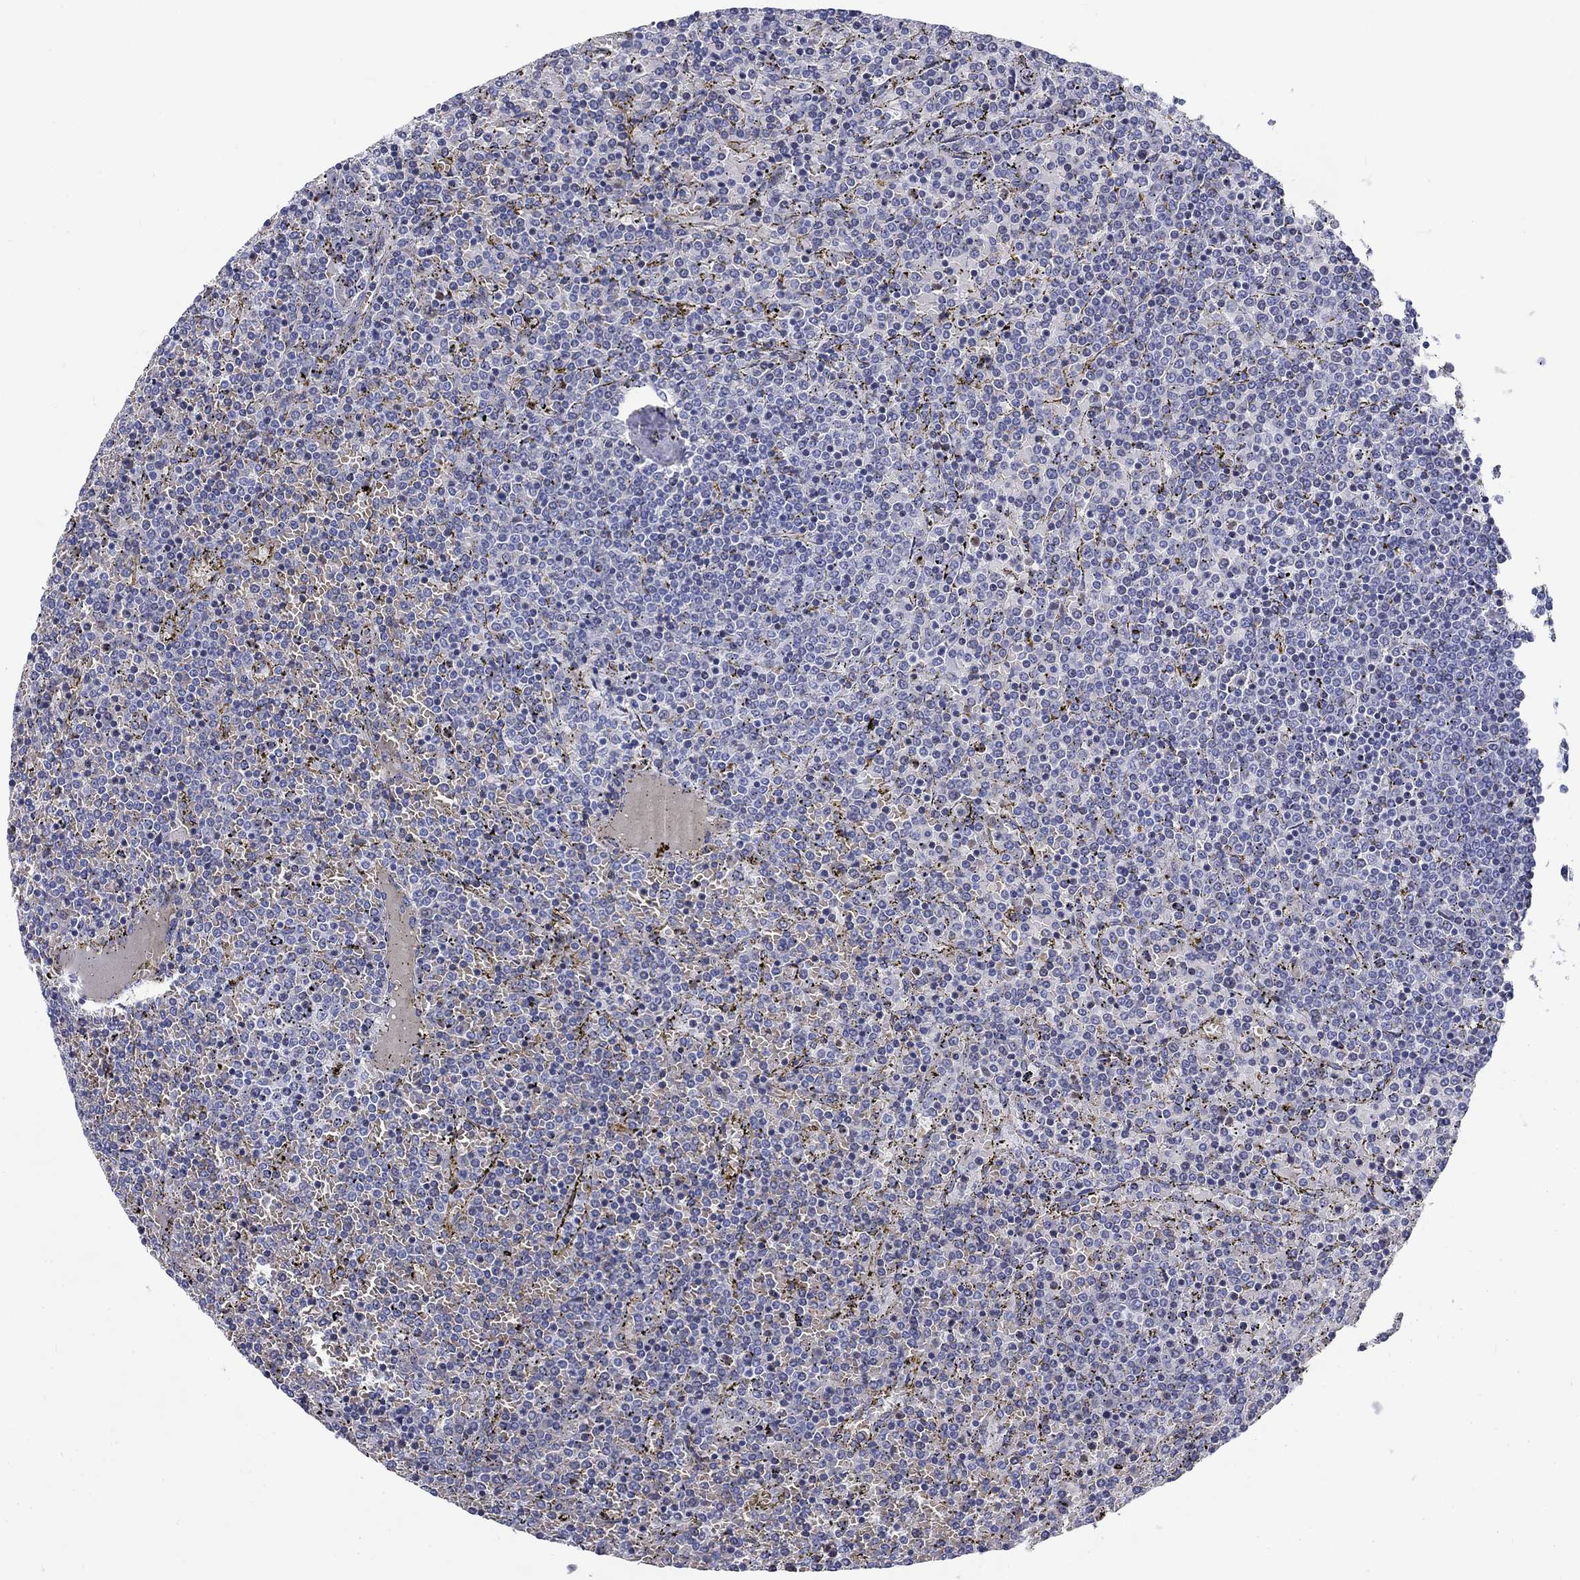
{"staining": {"intensity": "negative", "quantity": "none", "location": "none"}, "tissue": "lymphoma", "cell_type": "Tumor cells", "image_type": "cancer", "snomed": [{"axis": "morphology", "description": "Malignant lymphoma, non-Hodgkin's type, Low grade"}, {"axis": "topography", "description": "Spleen"}], "caption": "A high-resolution image shows immunohistochemistry staining of malignant lymphoma, non-Hodgkin's type (low-grade), which exhibits no significant staining in tumor cells. (DAB (3,3'-diaminobenzidine) IHC visualized using brightfield microscopy, high magnification).", "gene": "CD40LG", "patient": {"sex": "female", "age": 77}}